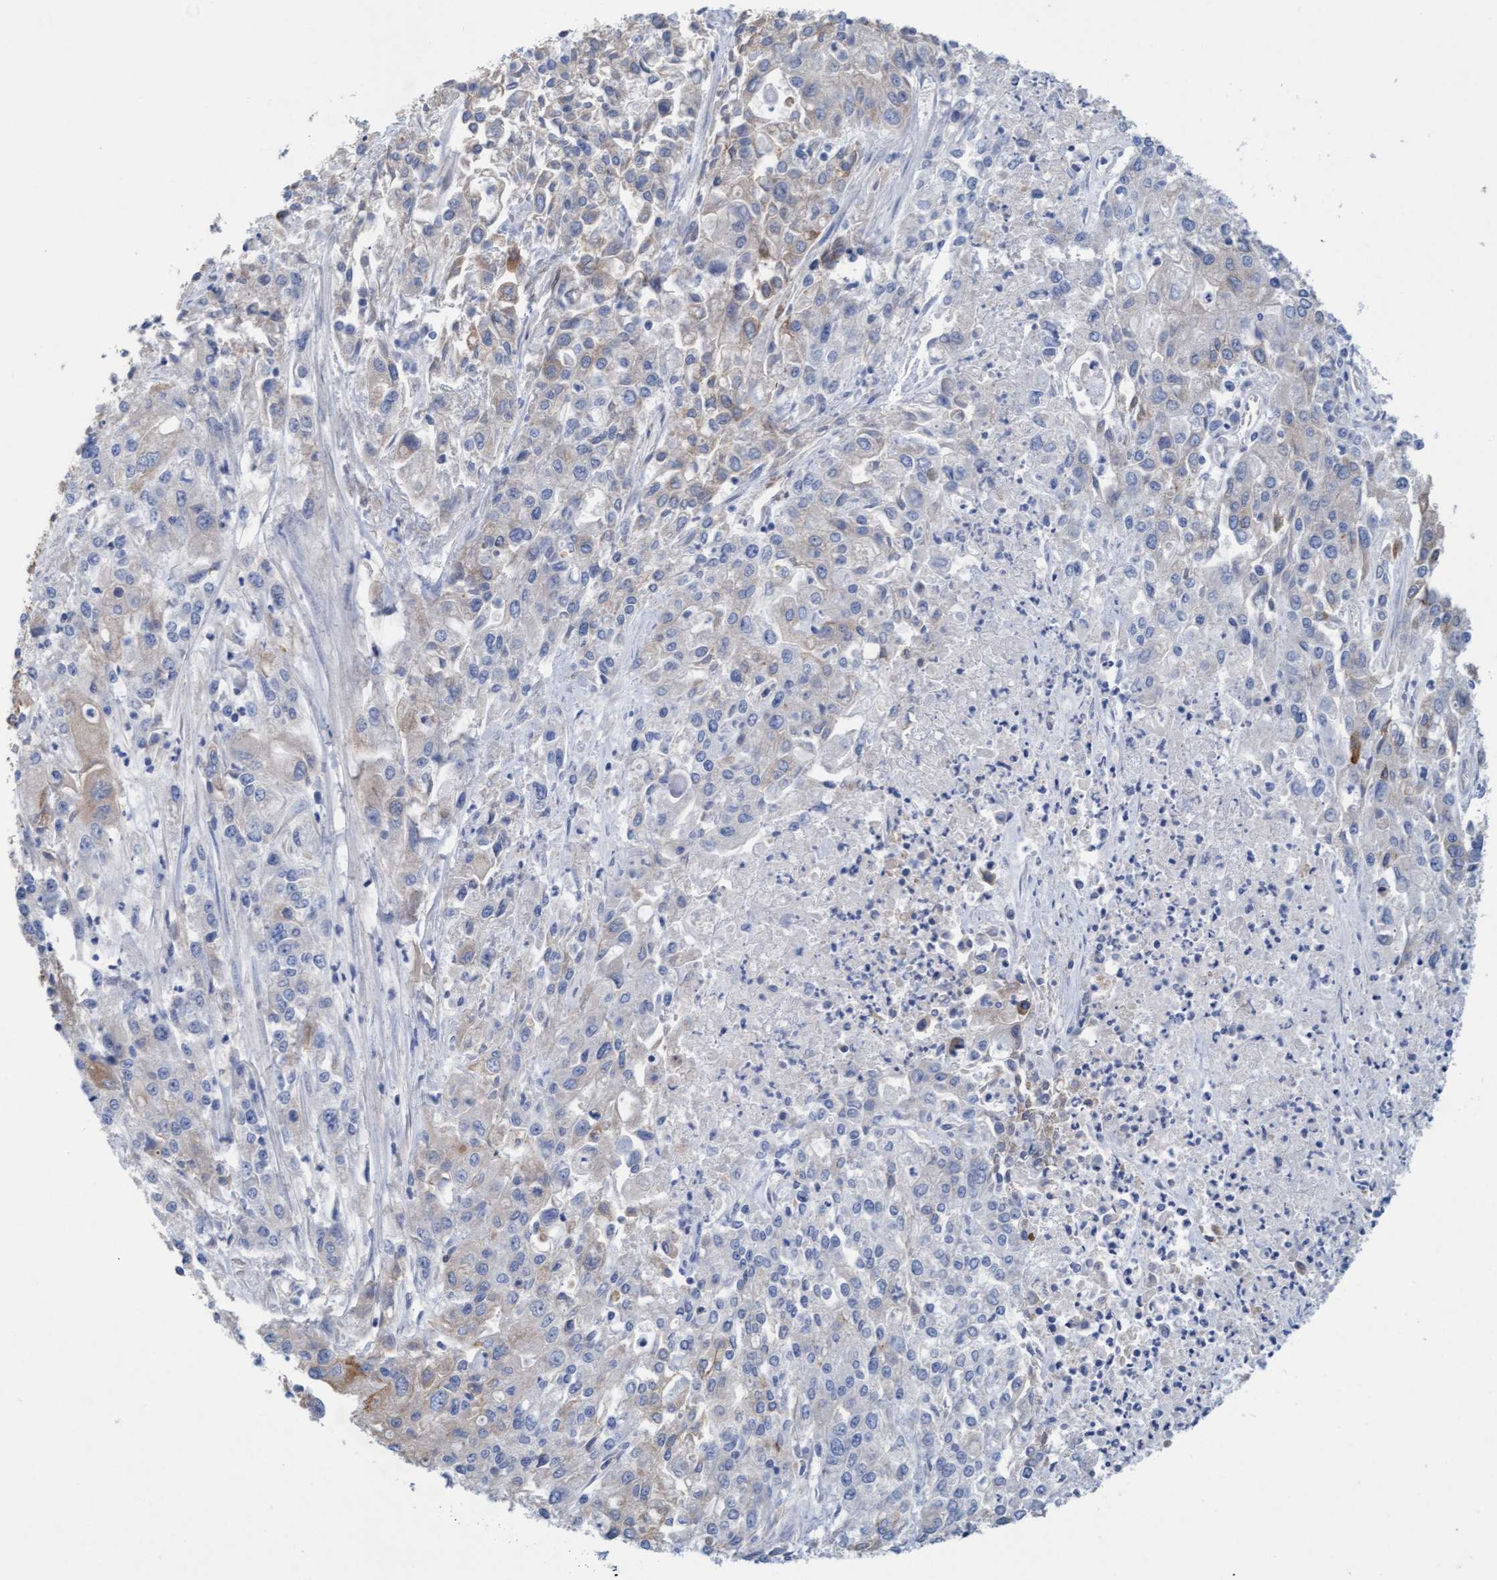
{"staining": {"intensity": "weak", "quantity": "<25%", "location": "cytoplasmic/membranous"}, "tissue": "endometrial cancer", "cell_type": "Tumor cells", "image_type": "cancer", "snomed": [{"axis": "morphology", "description": "Adenocarcinoma, NOS"}, {"axis": "topography", "description": "Endometrium"}], "caption": "Tumor cells are negative for protein expression in human endometrial cancer. The staining is performed using DAB (3,3'-diaminobenzidine) brown chromogen with nuclei counter-stained in using hematoxylin.", "gene": "SIGIRR", "patient": {"sex": "female", "age": 49}}